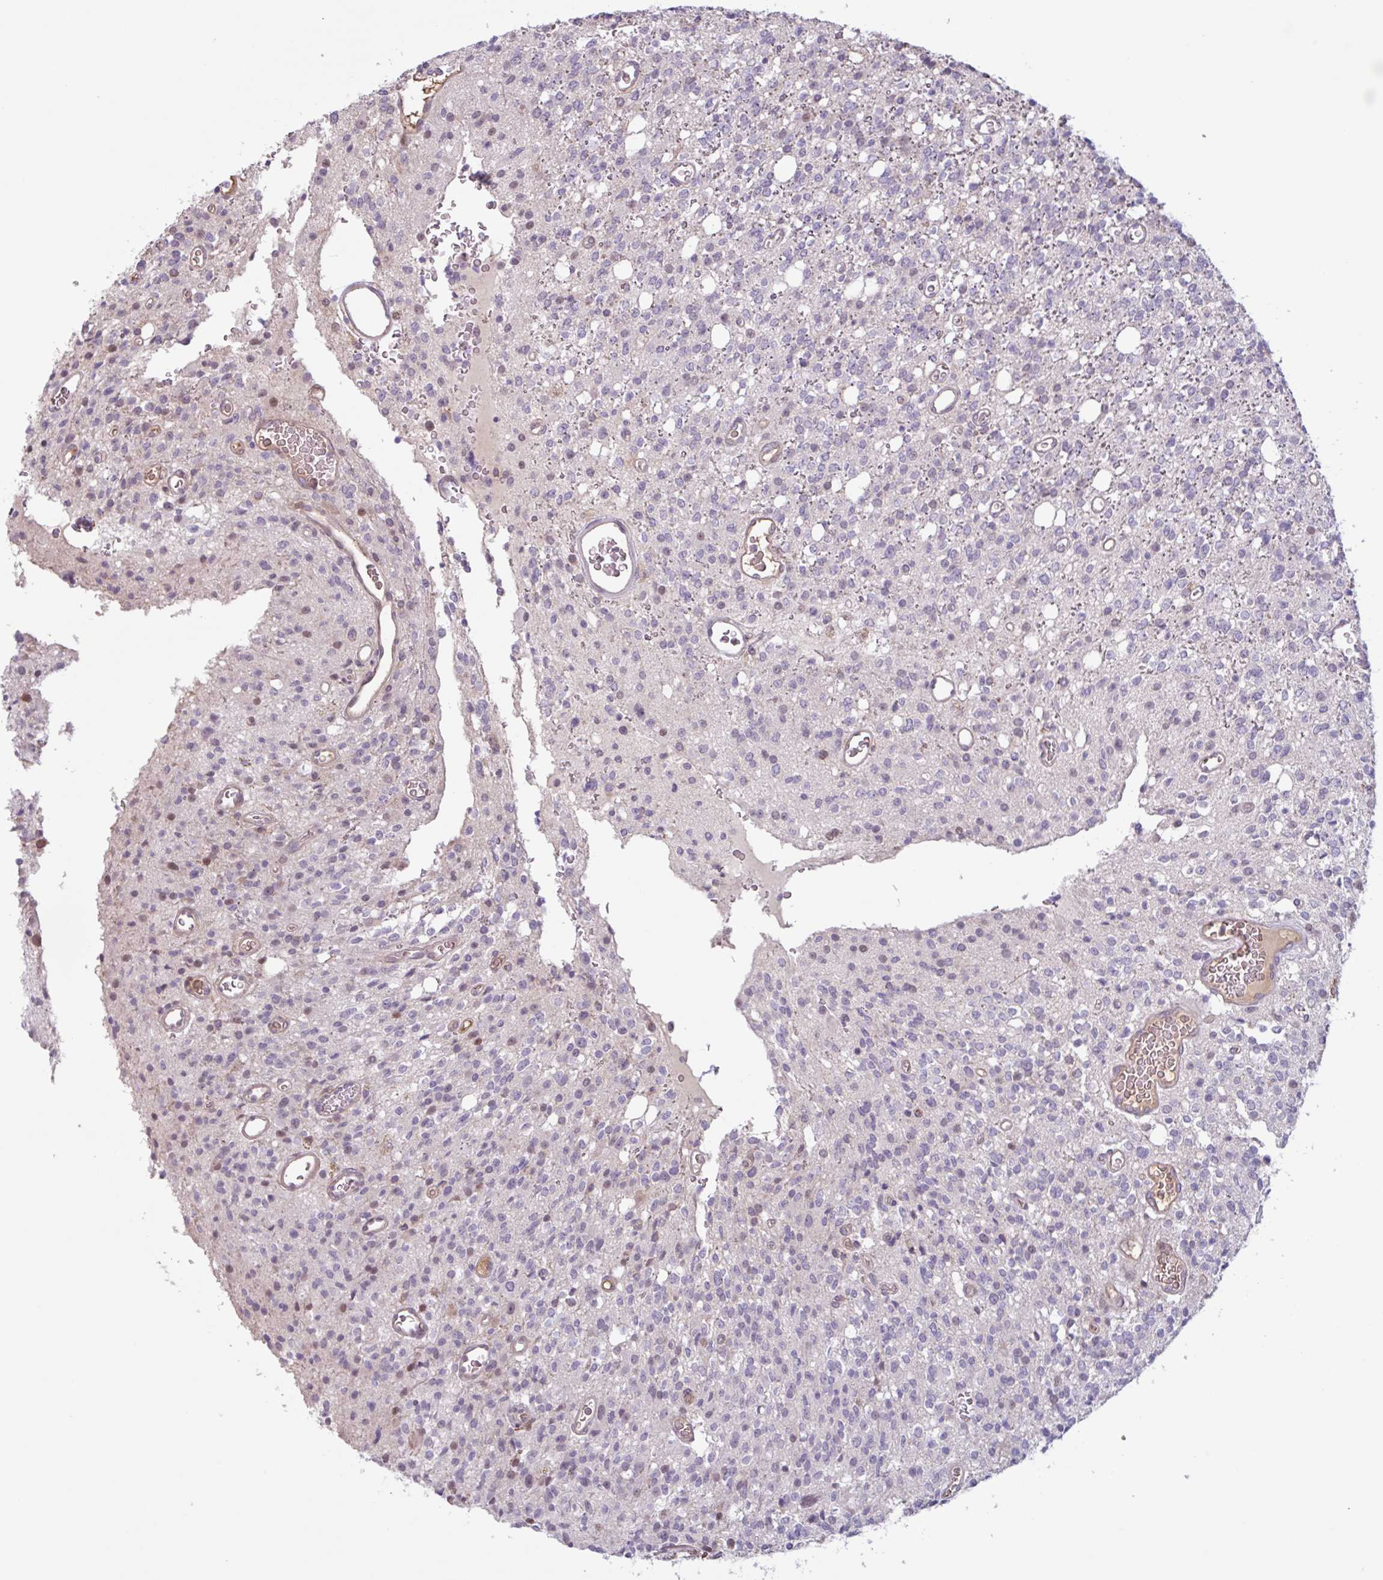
{"staining": {"intensity": "negative", "quantity": "none", "location": "none"}, "tissue": "glioma", "cell_type": "Tumor cells", "image_type": "cancer", "snomed": [{"axis": "morphology", "description": "Glioma, malignant, High grade"}, {"axis": "topography", "description": "Brain"}], "caption": "Tumor cells show no significant positivity in malignant glioma (high-grade).", "gene": "TAF1D", "patient": {"sex": "male", "age": 34}}